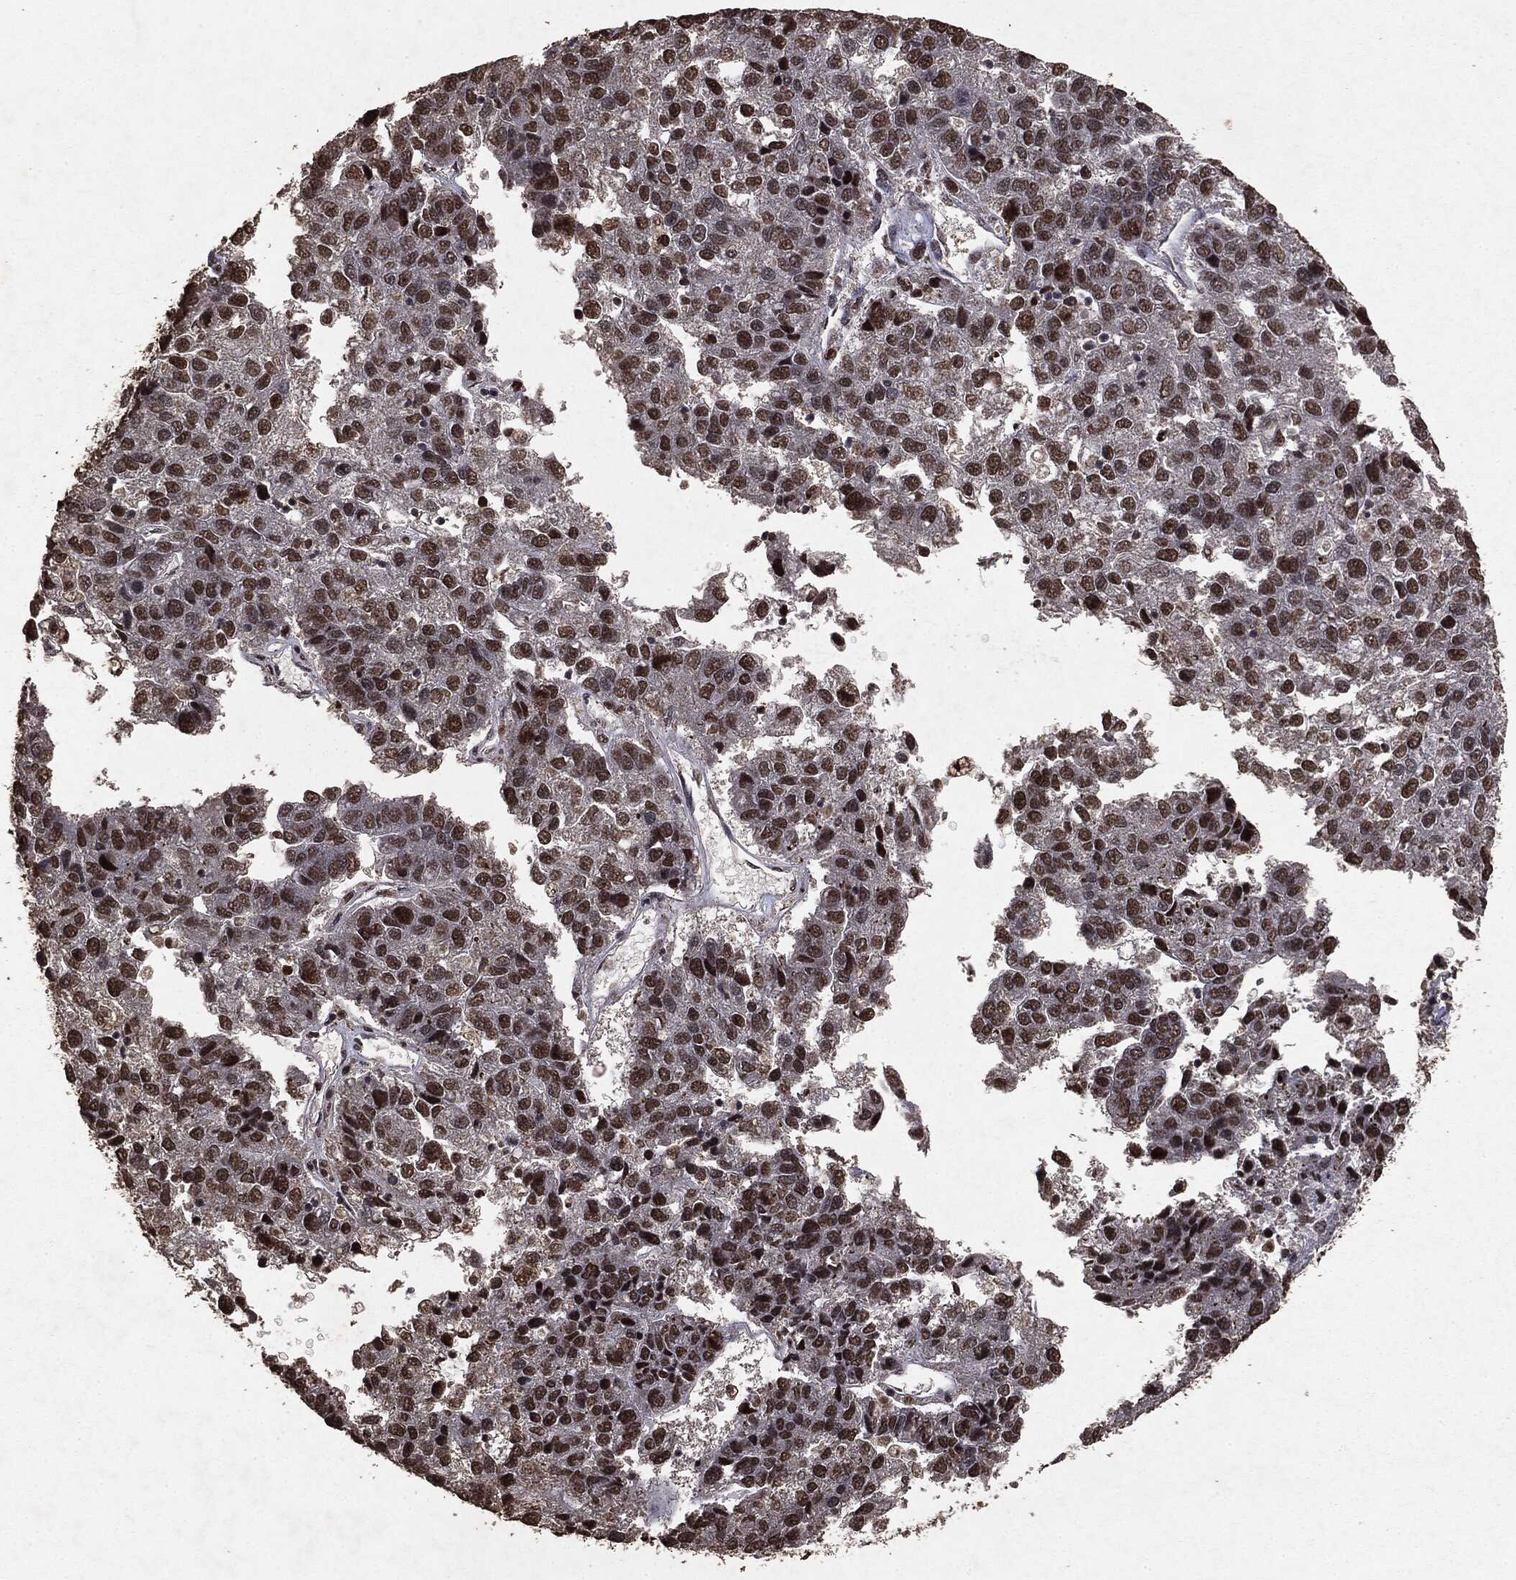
{"staining": {"intensity": "moderate", "quantity": ">75%", "location": "nuclear"}, "tissue": "pancreatic cancer", "cell_type": "Tumor cells", "image_type": "cancer", "snomed": [{"axis": "morphology", "description": "Adenocarcinoma, NOS"}, {"axis": "topography", "description": "Pancreas"}], "caption": "Human adenocarcinoma (pancreatic) stained for a protein (brown) exhibits moderate nuclear positive expression in approximately >75% of tumor cells.", "gene": "RAD18", "patient": {"sex": "female", "age": 61}}